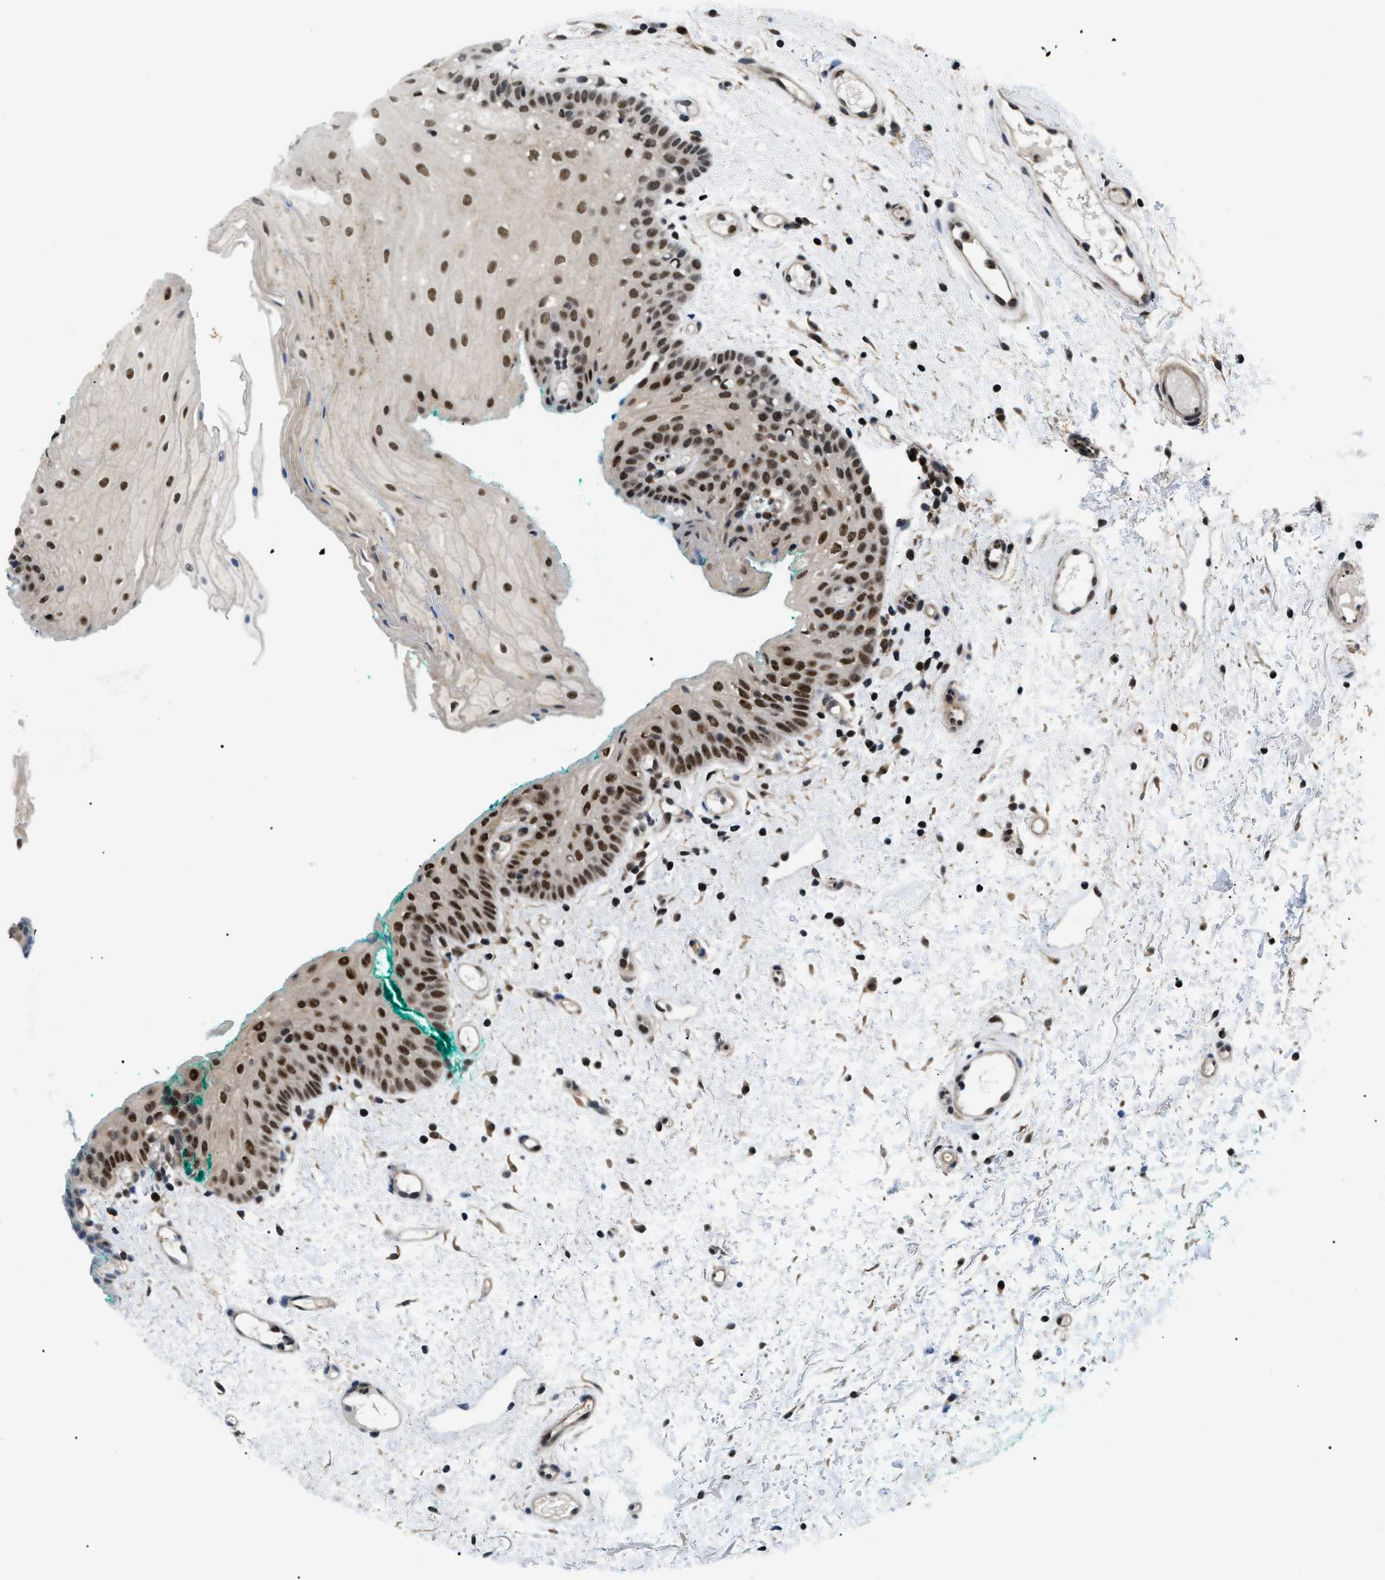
{"staining": {"intensity": "strong", "quantity": ">75%", "location": "nuclear"}, "tissue": "oral mucosa", "cell_type": "Squamous epithelial cells", "image_type": "normal", "snomed": [{"axis": "morphology", "description": "Normal tissue, NOS"}, {"axis": "morphology", "description": "Squamous cell carcinoma, NOS"}, {"axis": "topography", "description": "Oral tissue"}, {"axis": "topography", "description": "Salivary gland"}, {"axis": "topography", "description": "Head-Neck"}], "caption": "High-magnification brightfield microscopy of unremarkable oral mucosa stained with DAB (brown) and counterstained with hematoxylin (blue). squamous epithelial cells exhibit strong nuclear expression is appreciated in about>75% of cells.", "gene": "RBM15", "patient": {"sex": "female", "age": 62}}